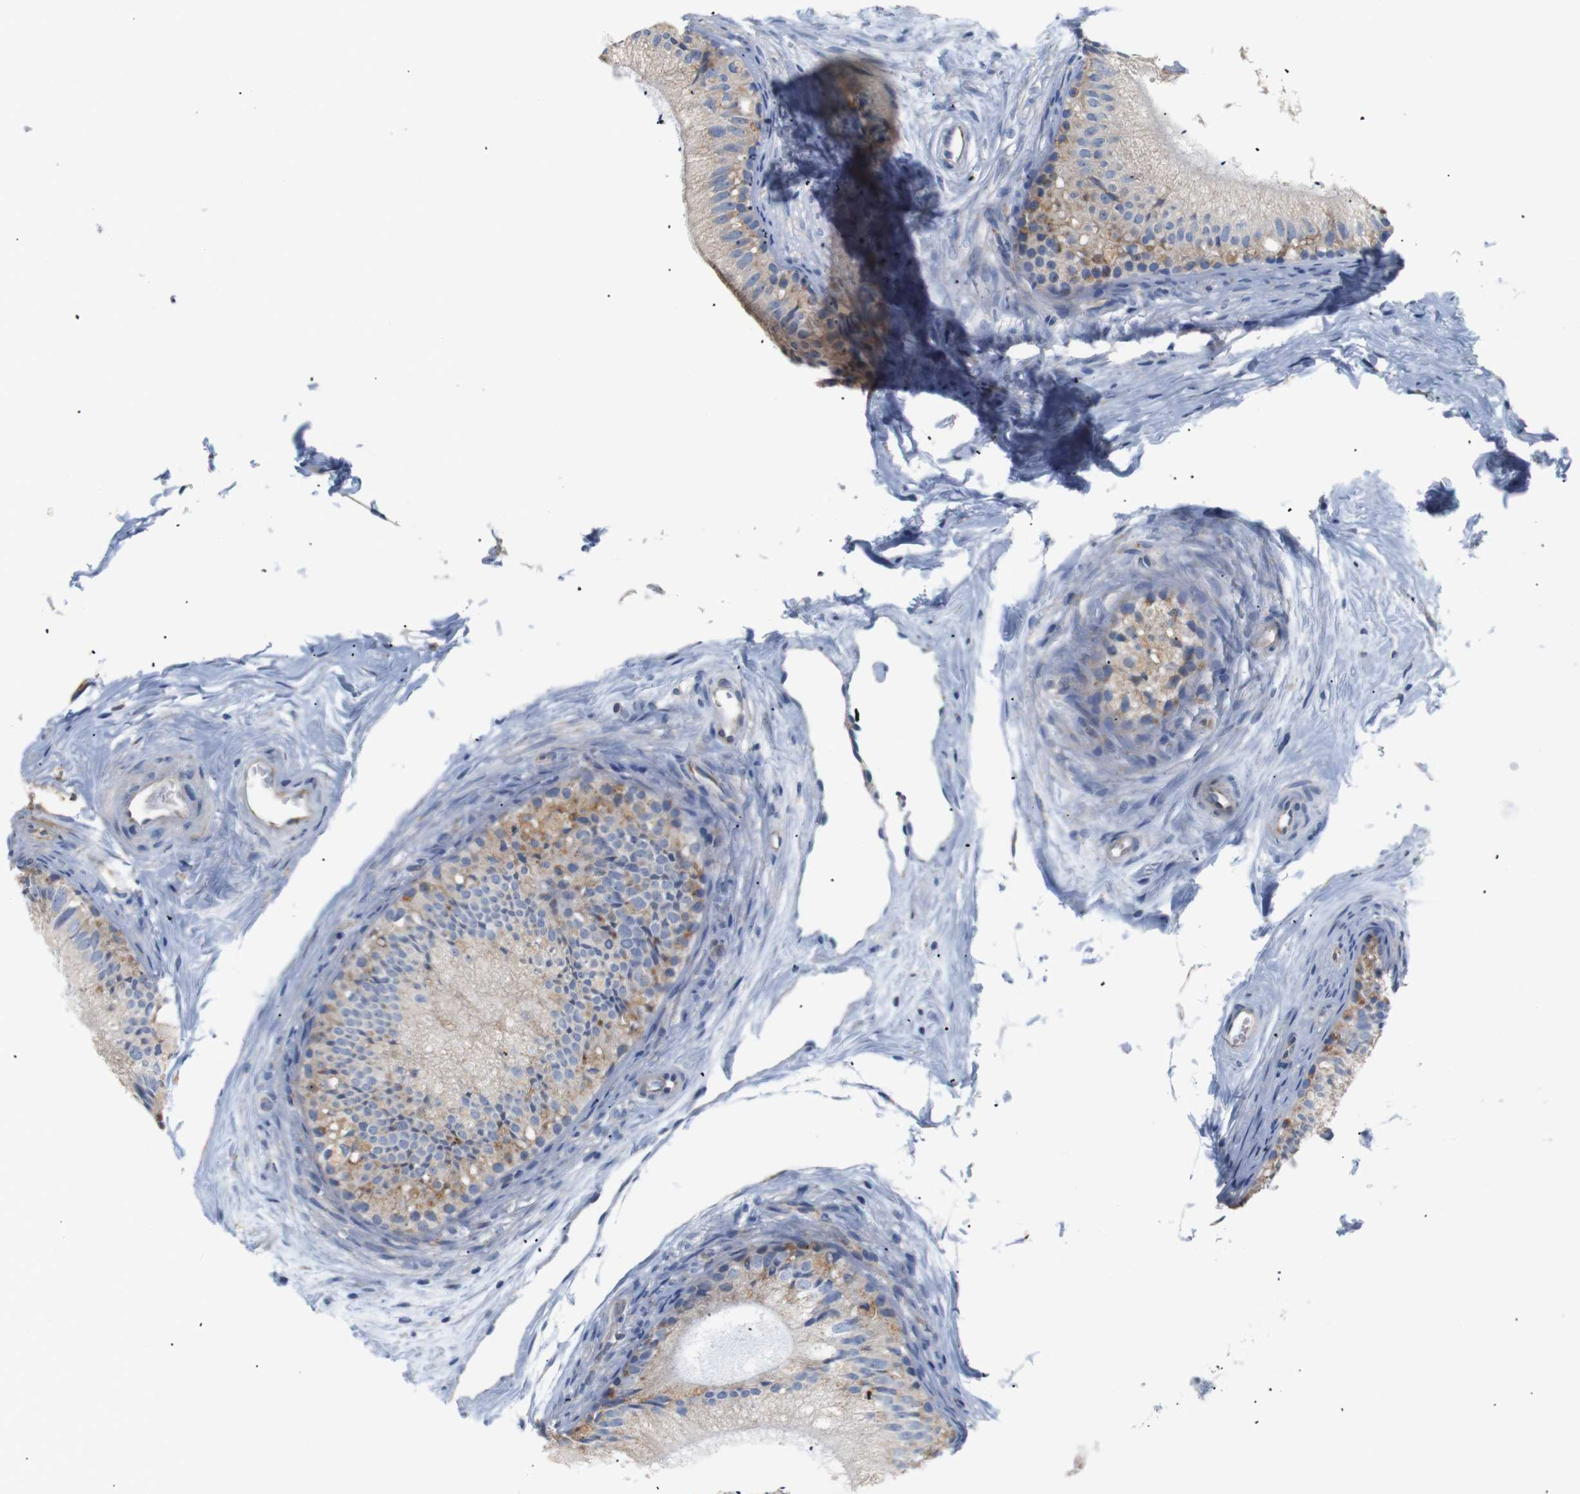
{"staining": {"intensity": "moderate", "quantity": ">75%", "location": "cytoplasmic/membranous"}, "tissue": "epididymis", "cell_type": "Glandular cells", "image_type": "normal", "snomed": [{"axis": "morphology", "description": "Normal tissue, NOS"}, {"axis": "topography", "description": "Epididymis"}], "caption": "This is an image of immunohistochemistry staining of unremarkable epididymis, which shows moderate positivity in the cytoplasmic/membranous of glandular cells.", "gene": "TRIM5", "patient": {"sex": "male", "age": 56}}